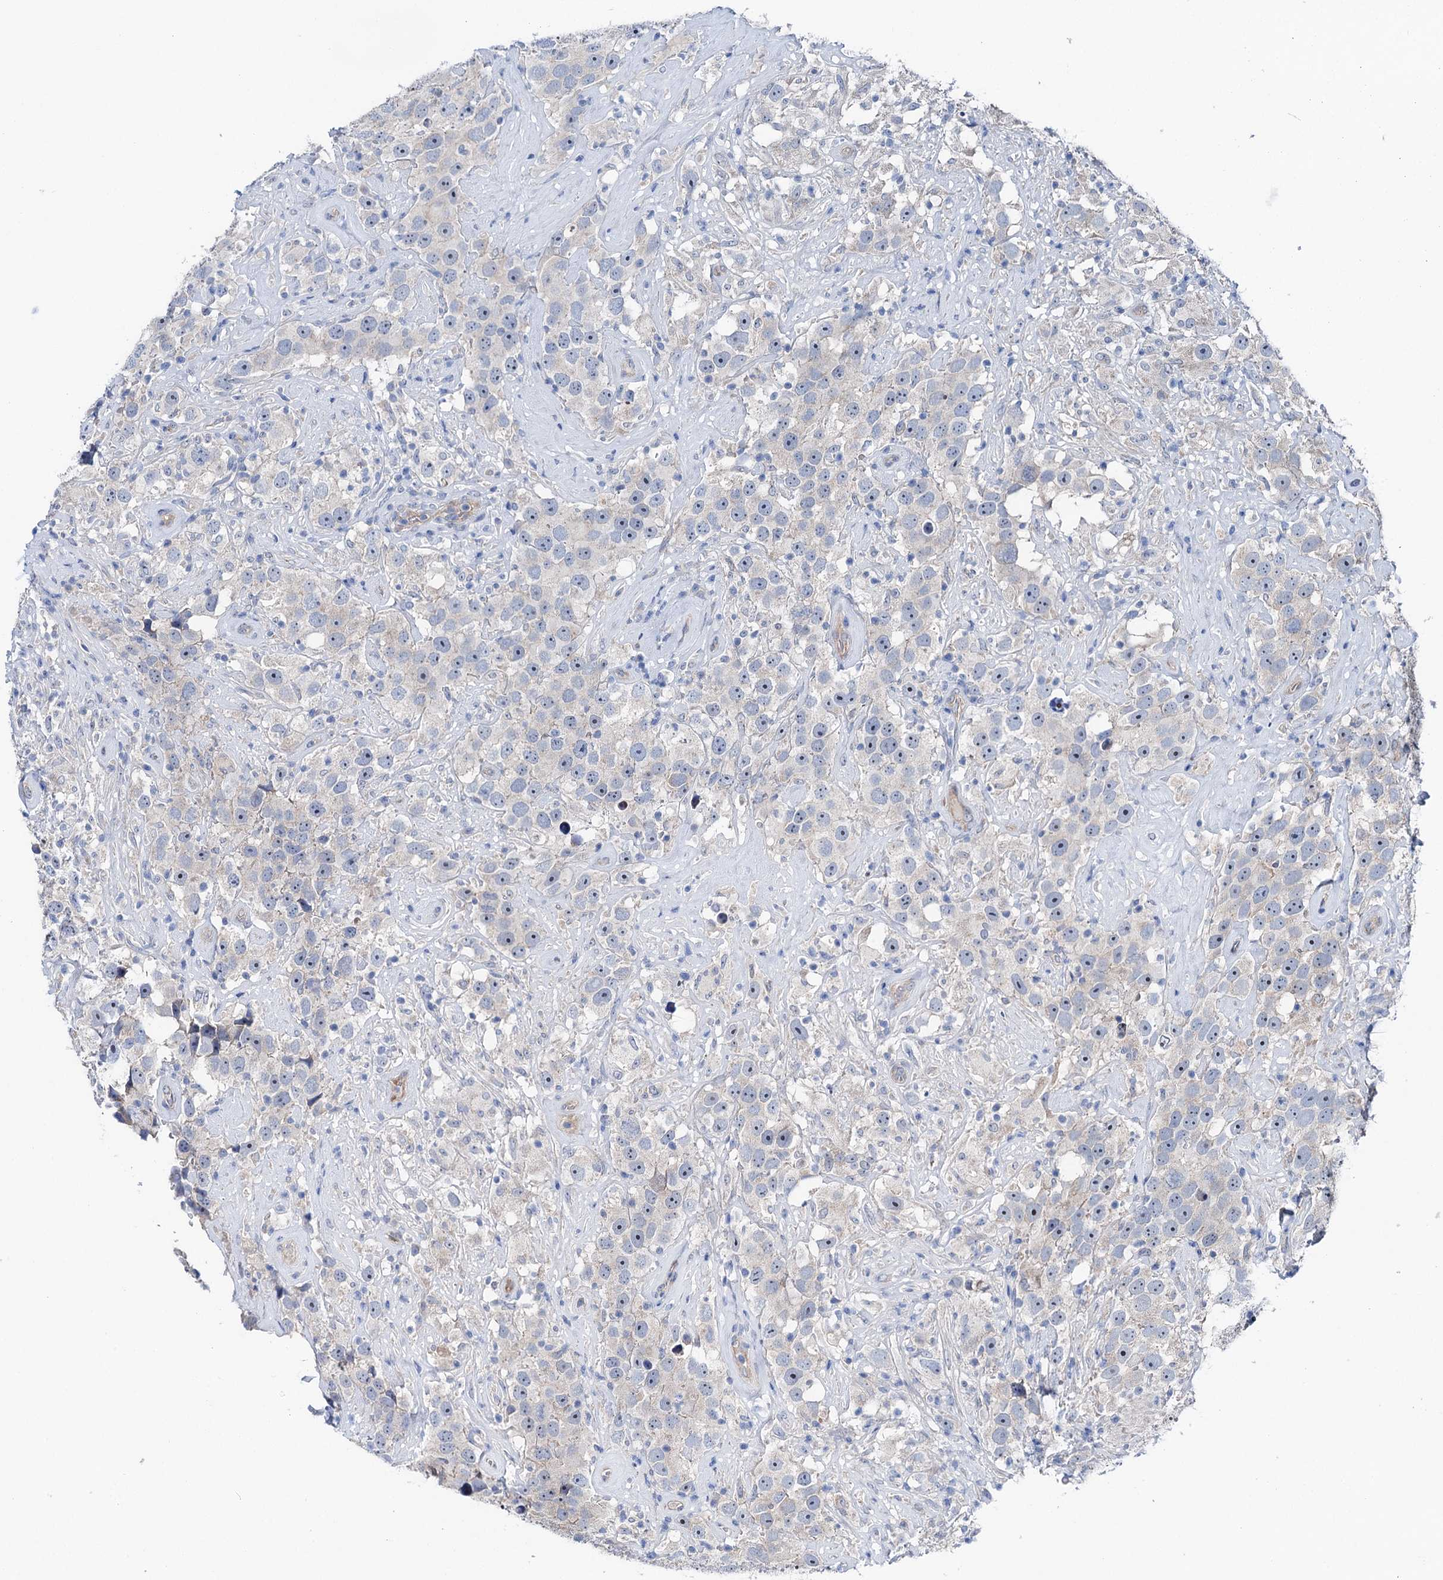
{"staining": {"intensity": "negative", "quantity": "none", "location": "none"}, "tissue": "testis cancer", "cell_type": "Tumor cells", "image_type": "cancer", "snomed": [{"axis": "morphology", "description": "Seminoma, NOS"}, {"axis": "topography", "description": "Testis"}], "caption": "There is no significant expression in tumor cells of testis cancer. (DAB (3,3'-diaminobenzidine) immunohistochemistry (IHC) with hematoxylin counter stain).", "gene": "SHROOM1", "patient": {"sex": "male", "age": 49}}